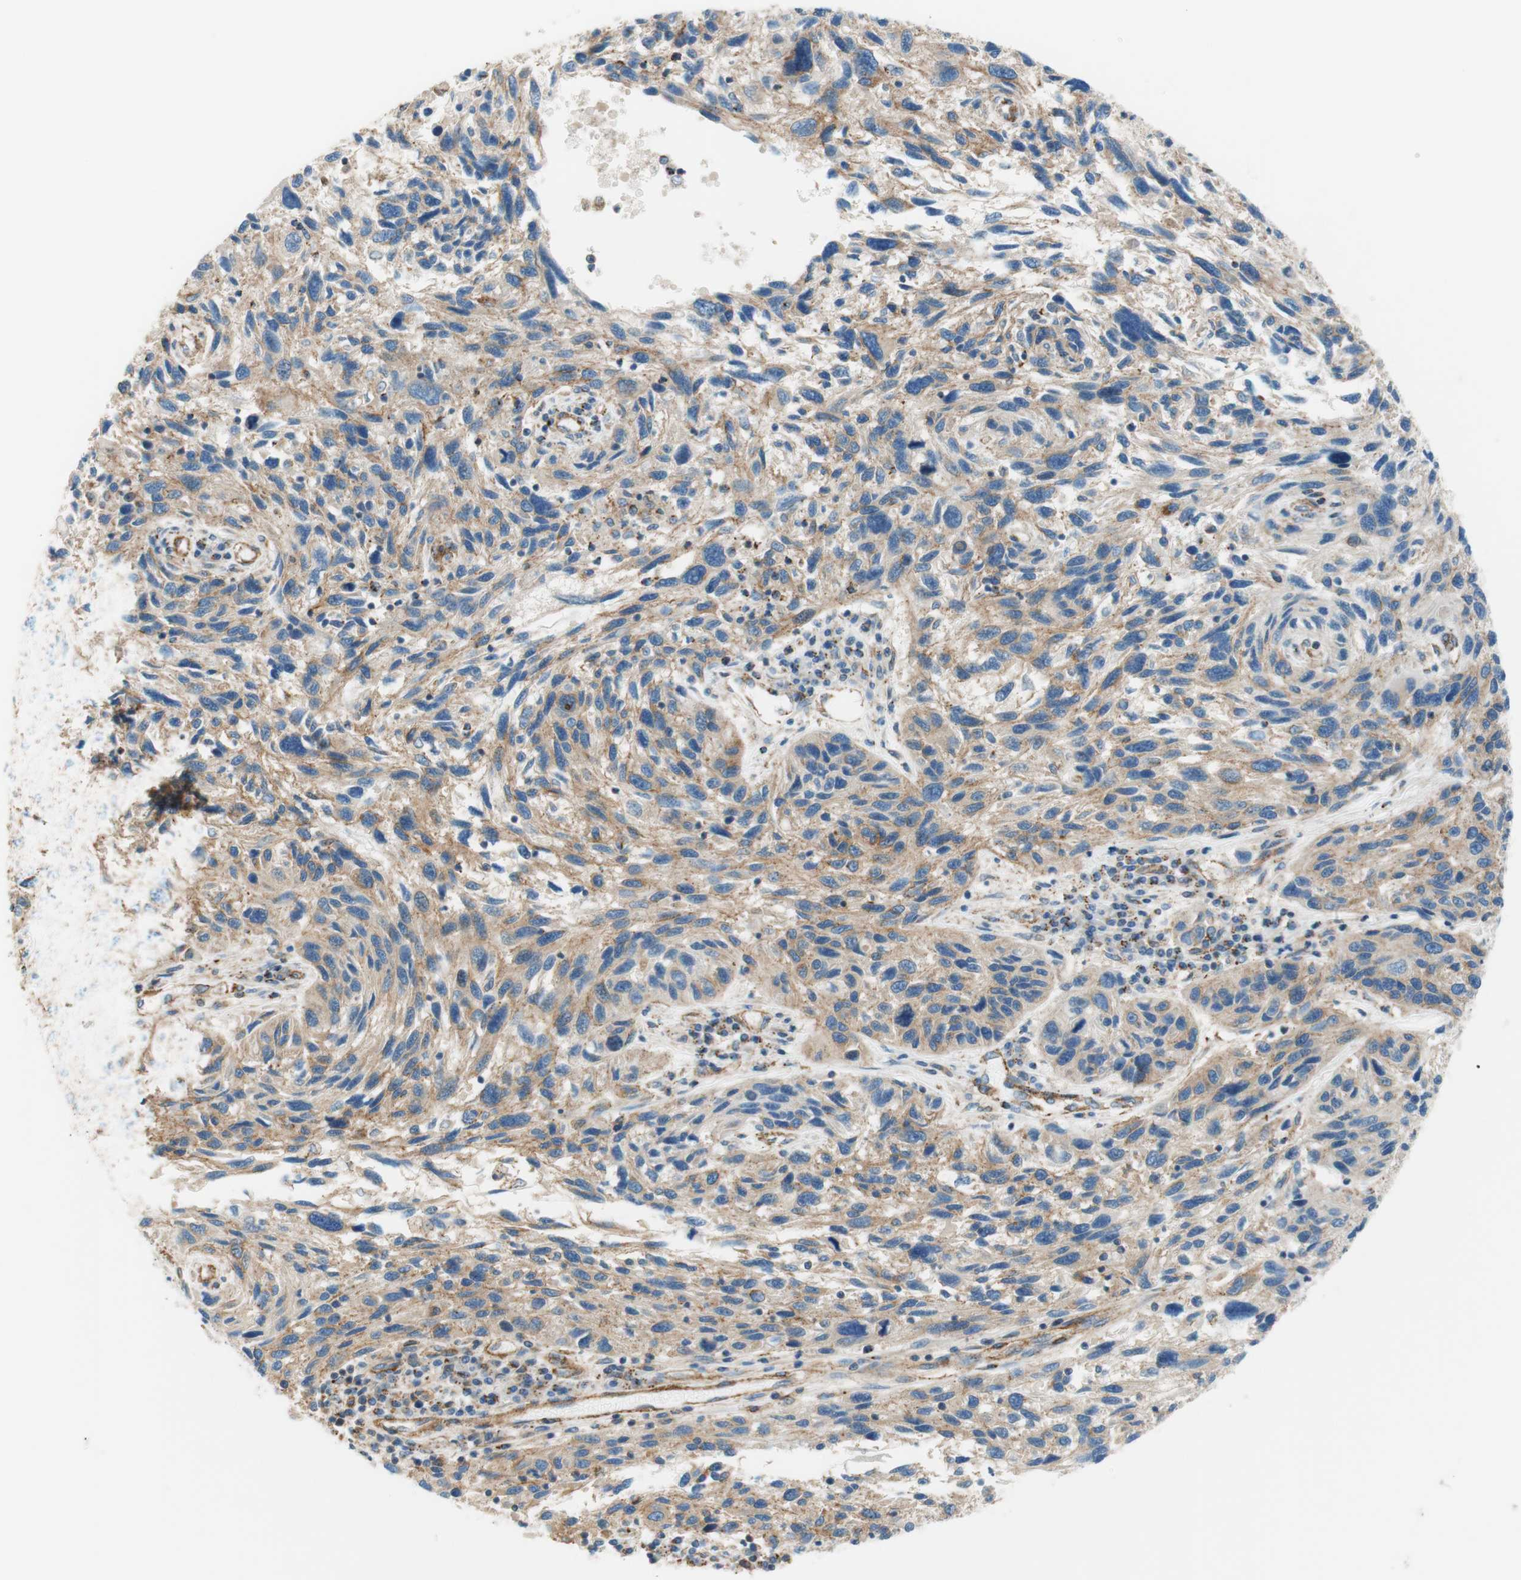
{"staining": {"intensity": "weak", "quantity": "25%-75%", "location": "cytoplasmic/membranous"}, "tissue": "melanoma", "cell_type": "Tumor cells", "image_type": "cancer", "snomed": [{"axis": "morphology", "description": "Malignant melanoma, NOS"}, {"axis": "topography", "description": "Skin"}], "caption": "Protein staining by IHC exhibits weak cytoplasmic/membranous positivity in about 25%-75% of tumor cells in melanoma. The protein is stained brown, and the nuclei are stained in blue (DAB (3,3'-diaminobenzidine) IHC with brightfield microscopy, high magnification).", "gene": "VPS26A", "patient": {"sex": "male", "age": 53}}